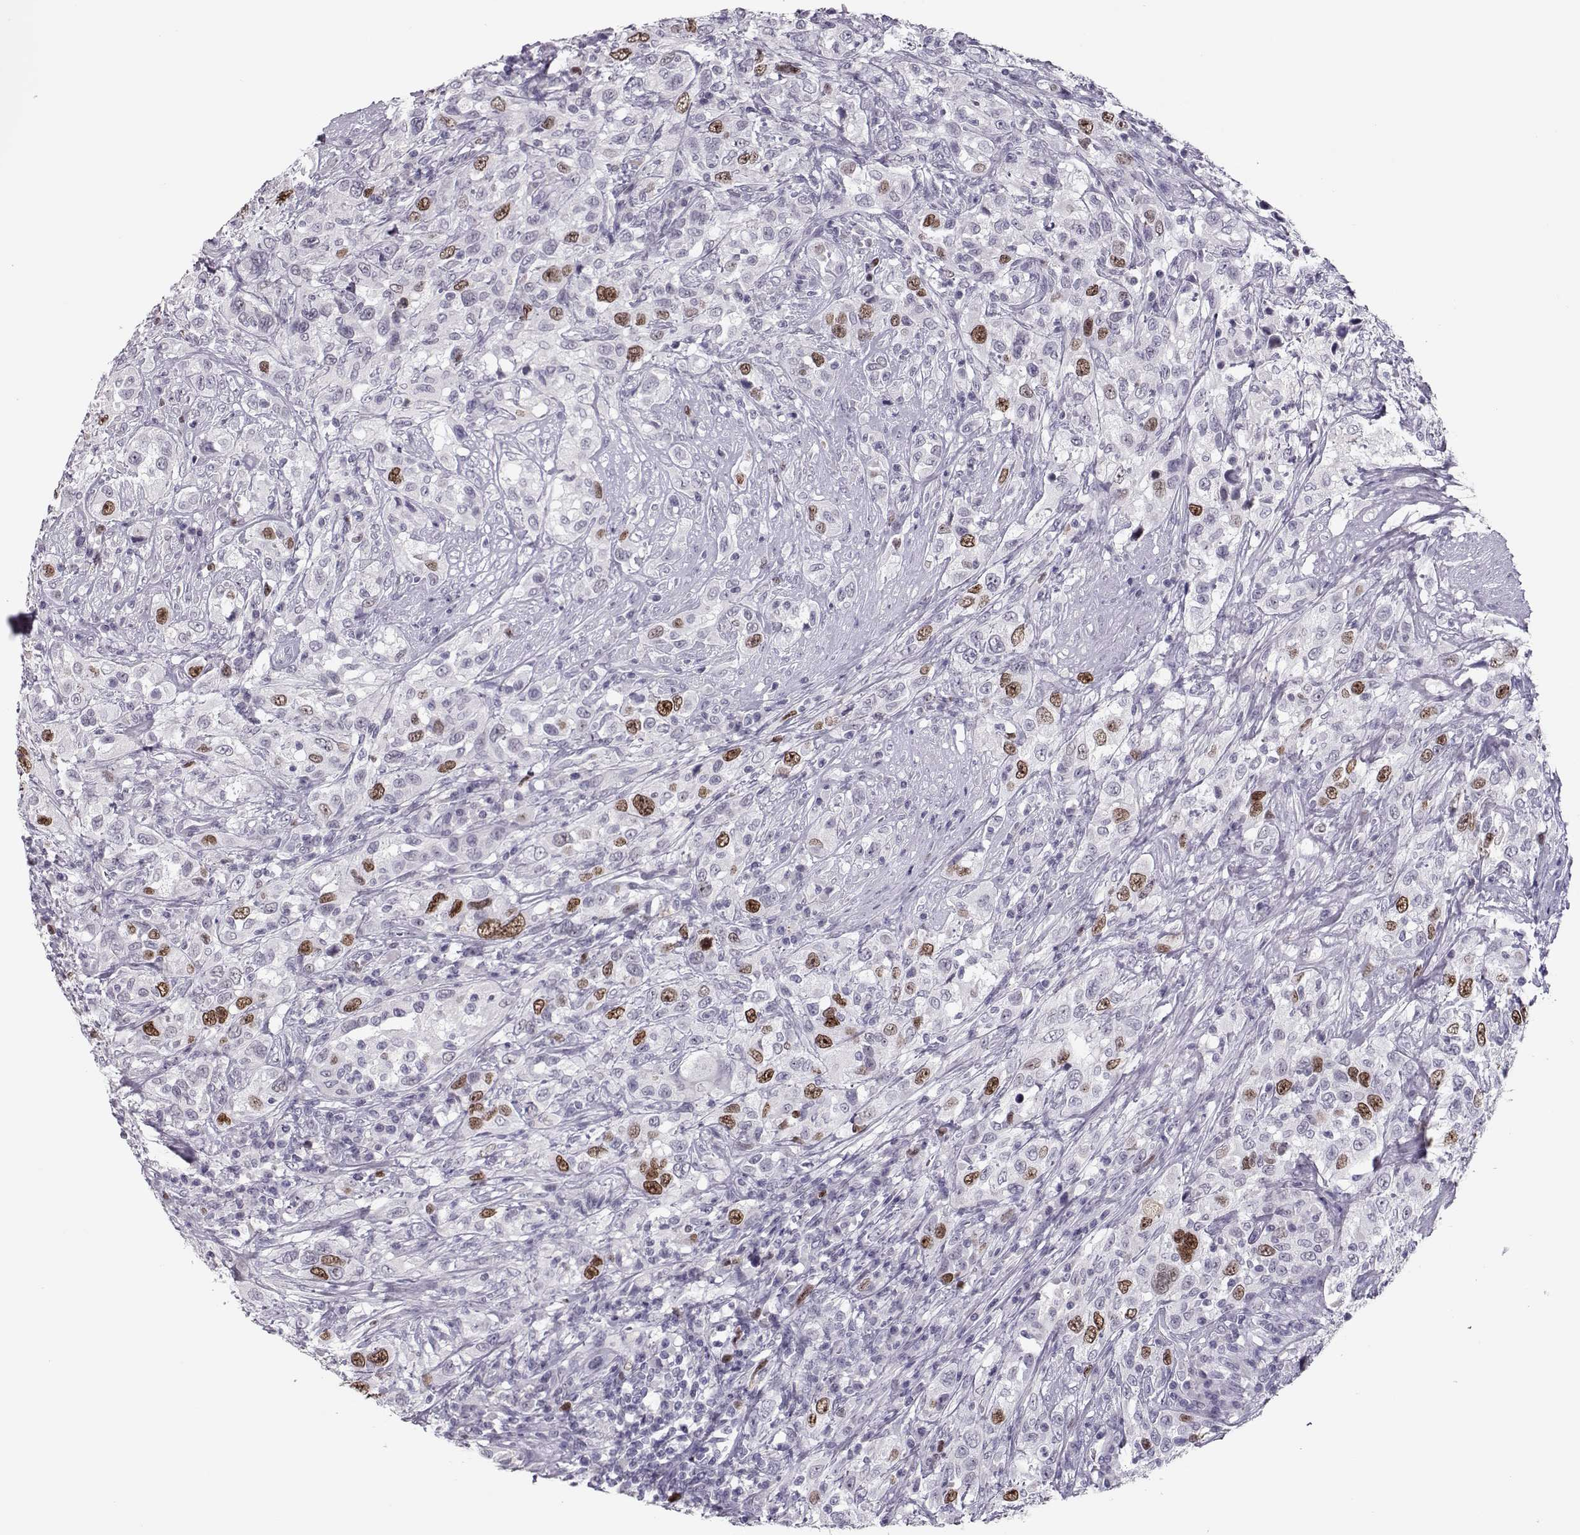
{"staining": {"intensity": "moderate", "quantity": "<25%", "location": "nuclear"}, "tissue": "urothelial cancer", "cell_type": "Tumor cells", "image_type": "cancer", "snomed": [{"axis": "morphology", "description": "Urothelial carcinoma, NOS"}, {"axis": "morphology", "description": "Urothelial carcinoma, High grade"}, {"axis": "topography", "description": "Urinary bladder"}], "caption": "Moderate nuclear protein positivity is present in about <25% of tumor cells in transitional cell carcinoma. The staining was performed using DAB, with brown indicating positive protein expression. Nuclei are stained blue with hematoxylin.", "gene": "SGO1", "patient": {"sex": "female", "age": 64}}